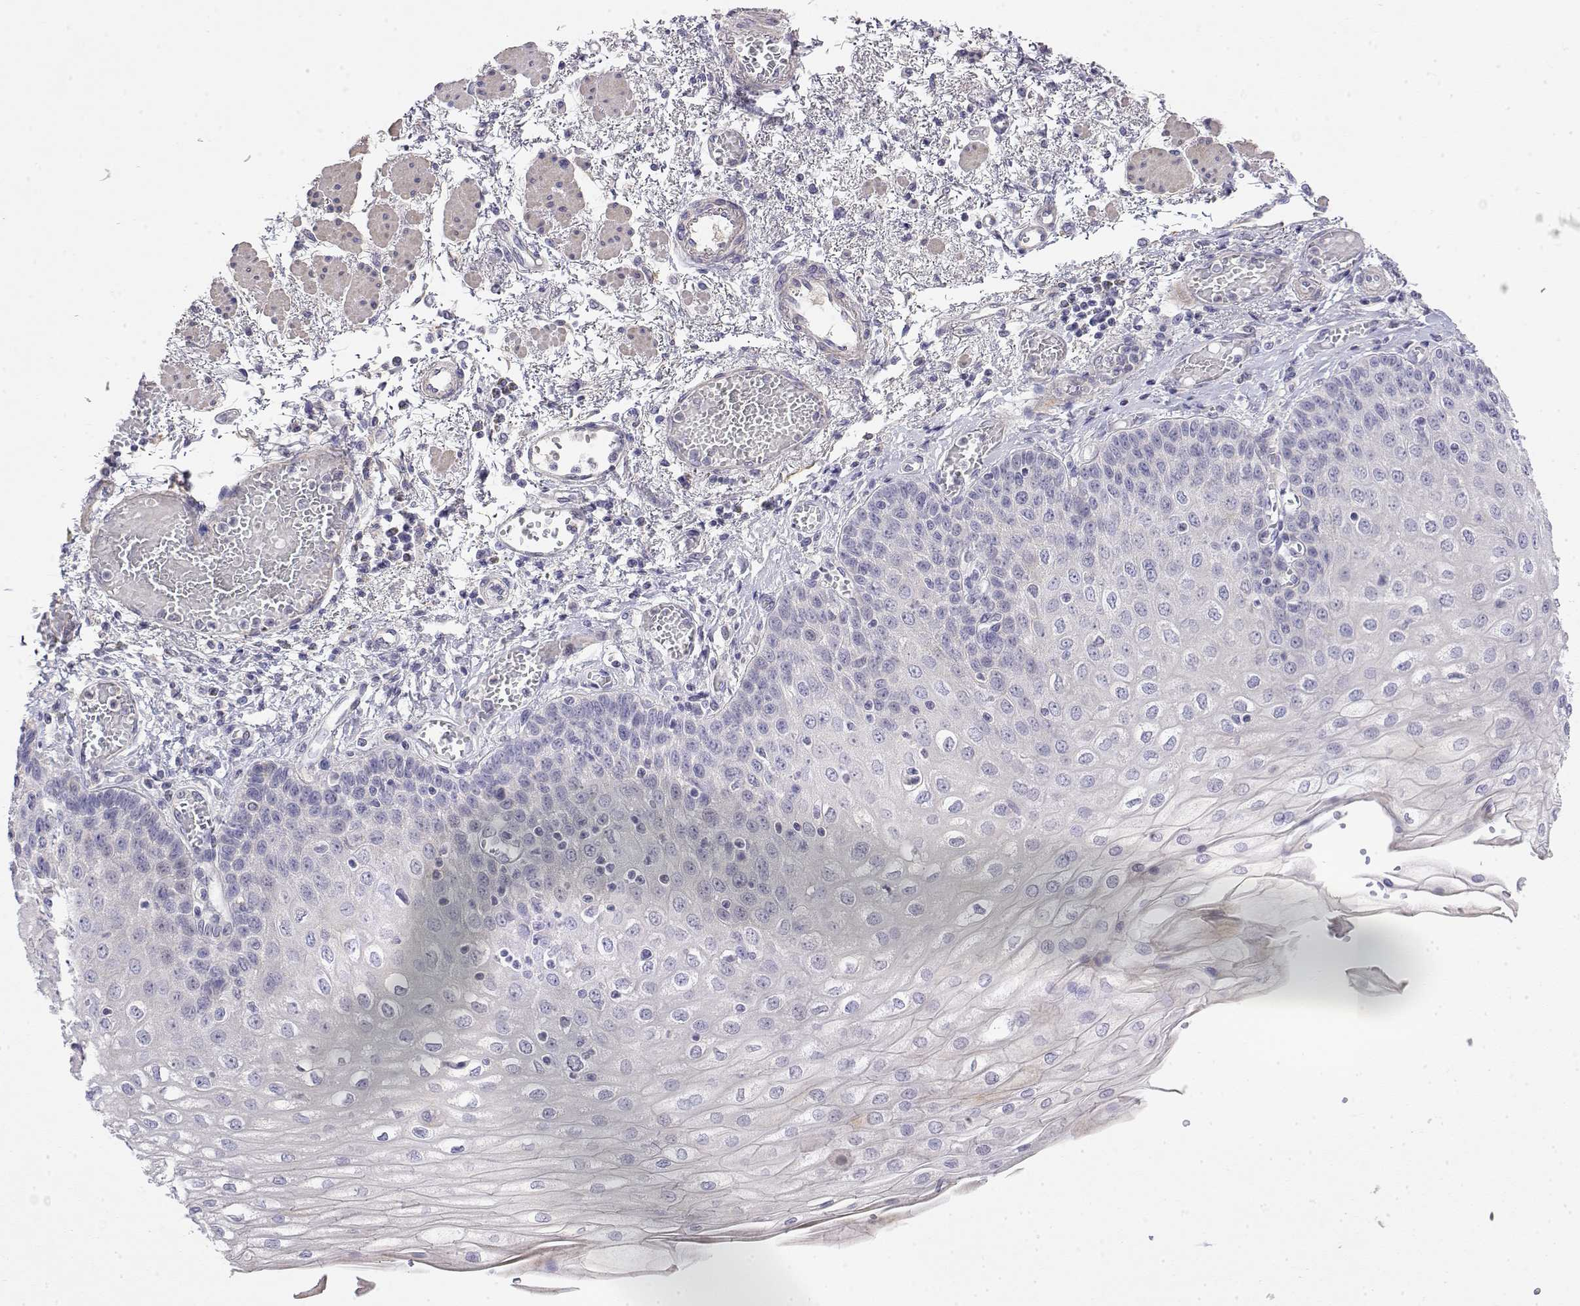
{"staining": {"intensity": "negative", "quantity": "none", "location": "none"}, "tissue": "esophagus", "cell_type": "Squamous epithelial cells", "image_type": "normal", "snomed": [{"axis": "morphology", "description": "Normal tissue, NOS"}, {"axis": "morphology", "description": "Adenocarcinoma, NOS"}, {"axis": "topography", "description": "Esophagus"}], "caption": "A high-resolution image shows immunohistochemistry (IHC) staining of unremarkable esophagus, which reveals no significant expression in squamous epithelial cells.", "gene": "GGACT", "patient": {"sex": "male", "age": 81}}